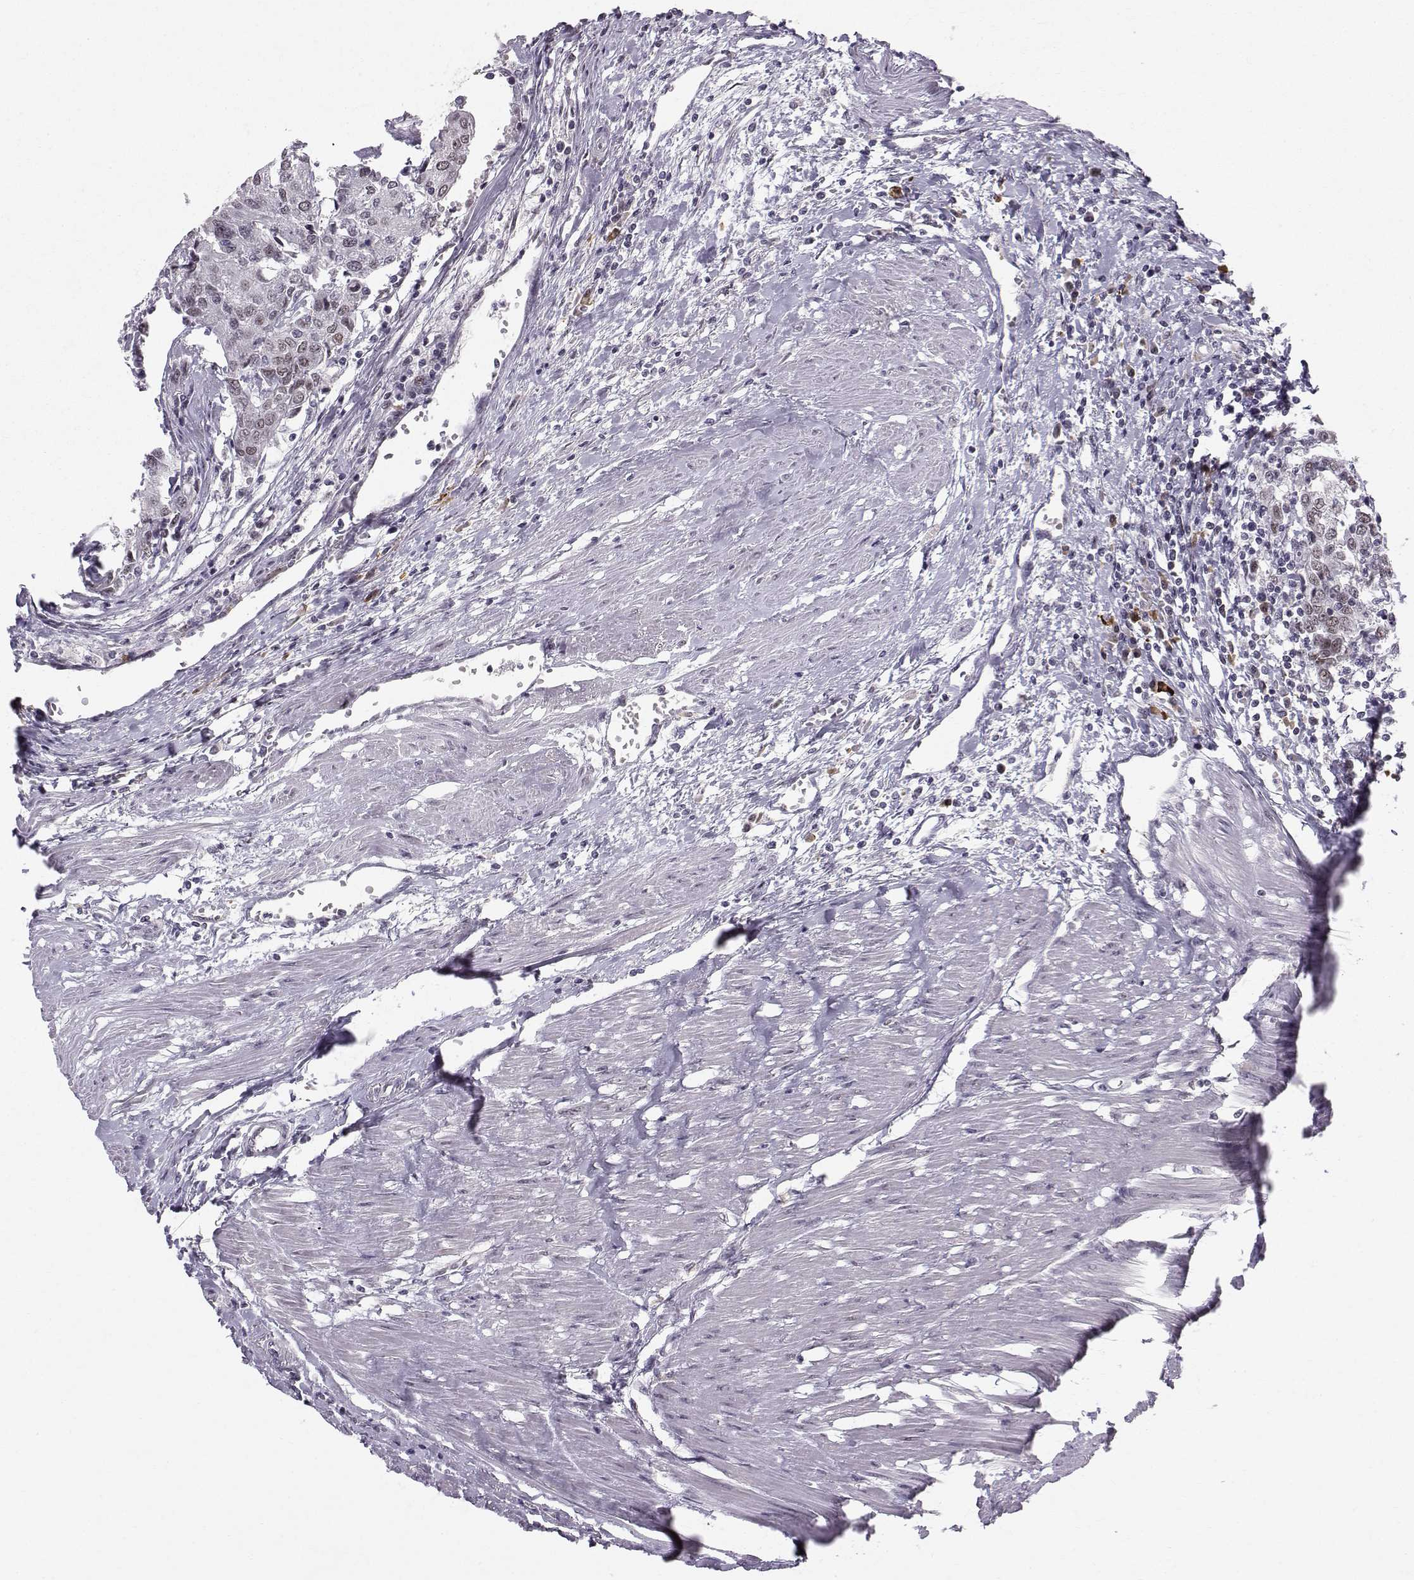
{"staining": {"intensity": "weak", "quantity": "25%-75%", "location": "nuclear"}, "tissue": "urothelial cancer", "cell_type": "Tumor cells", "image_type": "cancer", "snomed": [{"axis": "morphology", "description": "Urothelial carcinoma, High grade"}, {"axis": "topography", "description": "Urinary bladder"}], "caption": "Immunohistochemistry (IHC) image of neoplastic tissue: human urothelial carcinoma (high-grade) stained using IHC exhibits low levels of weak protein expression localized specifically in the nuclear of tumor cells, appearing as a nuclear brown color.", "gene": "RPP38", "patient": {"sex": "female", "age": 85}}